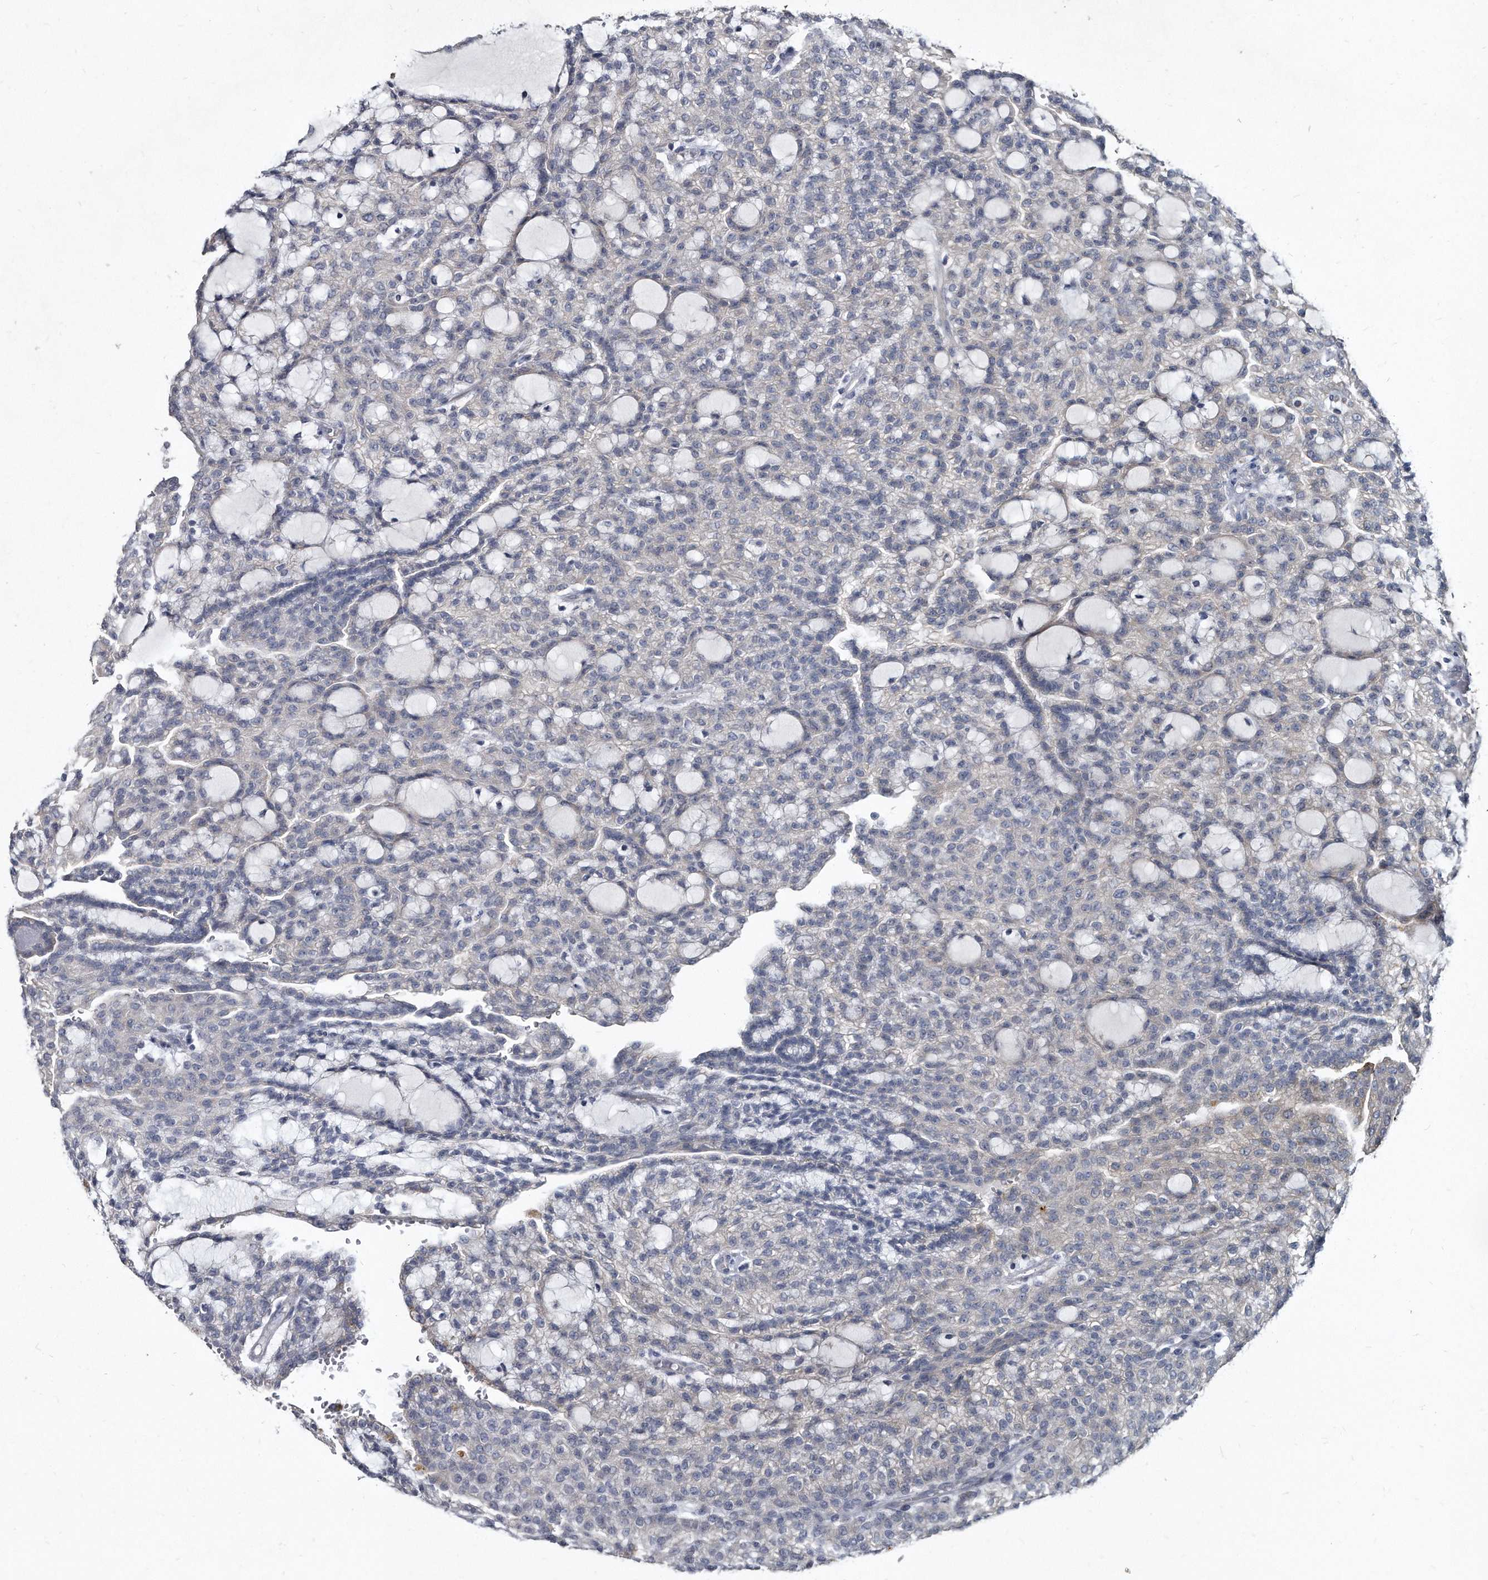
{"staining": {"intensity": "weak", "quantity": "25%-75%", "location": "cytoplasmic/membranous"}, "tissue": "renal cancer", "cell_type": "Tumor cells", "image_type": "cancer", "snomed": [{"axis": "morphology", "description": "Adenocarcinoma, NOS"}, {"axis": "topography", "description": "Kidney"}], "caption": "Immunohistochemical staining of renal cancer (adenocarcinoma) demonstrates low levels of weak cytoplasmic/membranous protein staining in about 25%-75% of tumor cells.", "gene": "KLHDC3", "patient": {"sex": "male", "age": 63}}